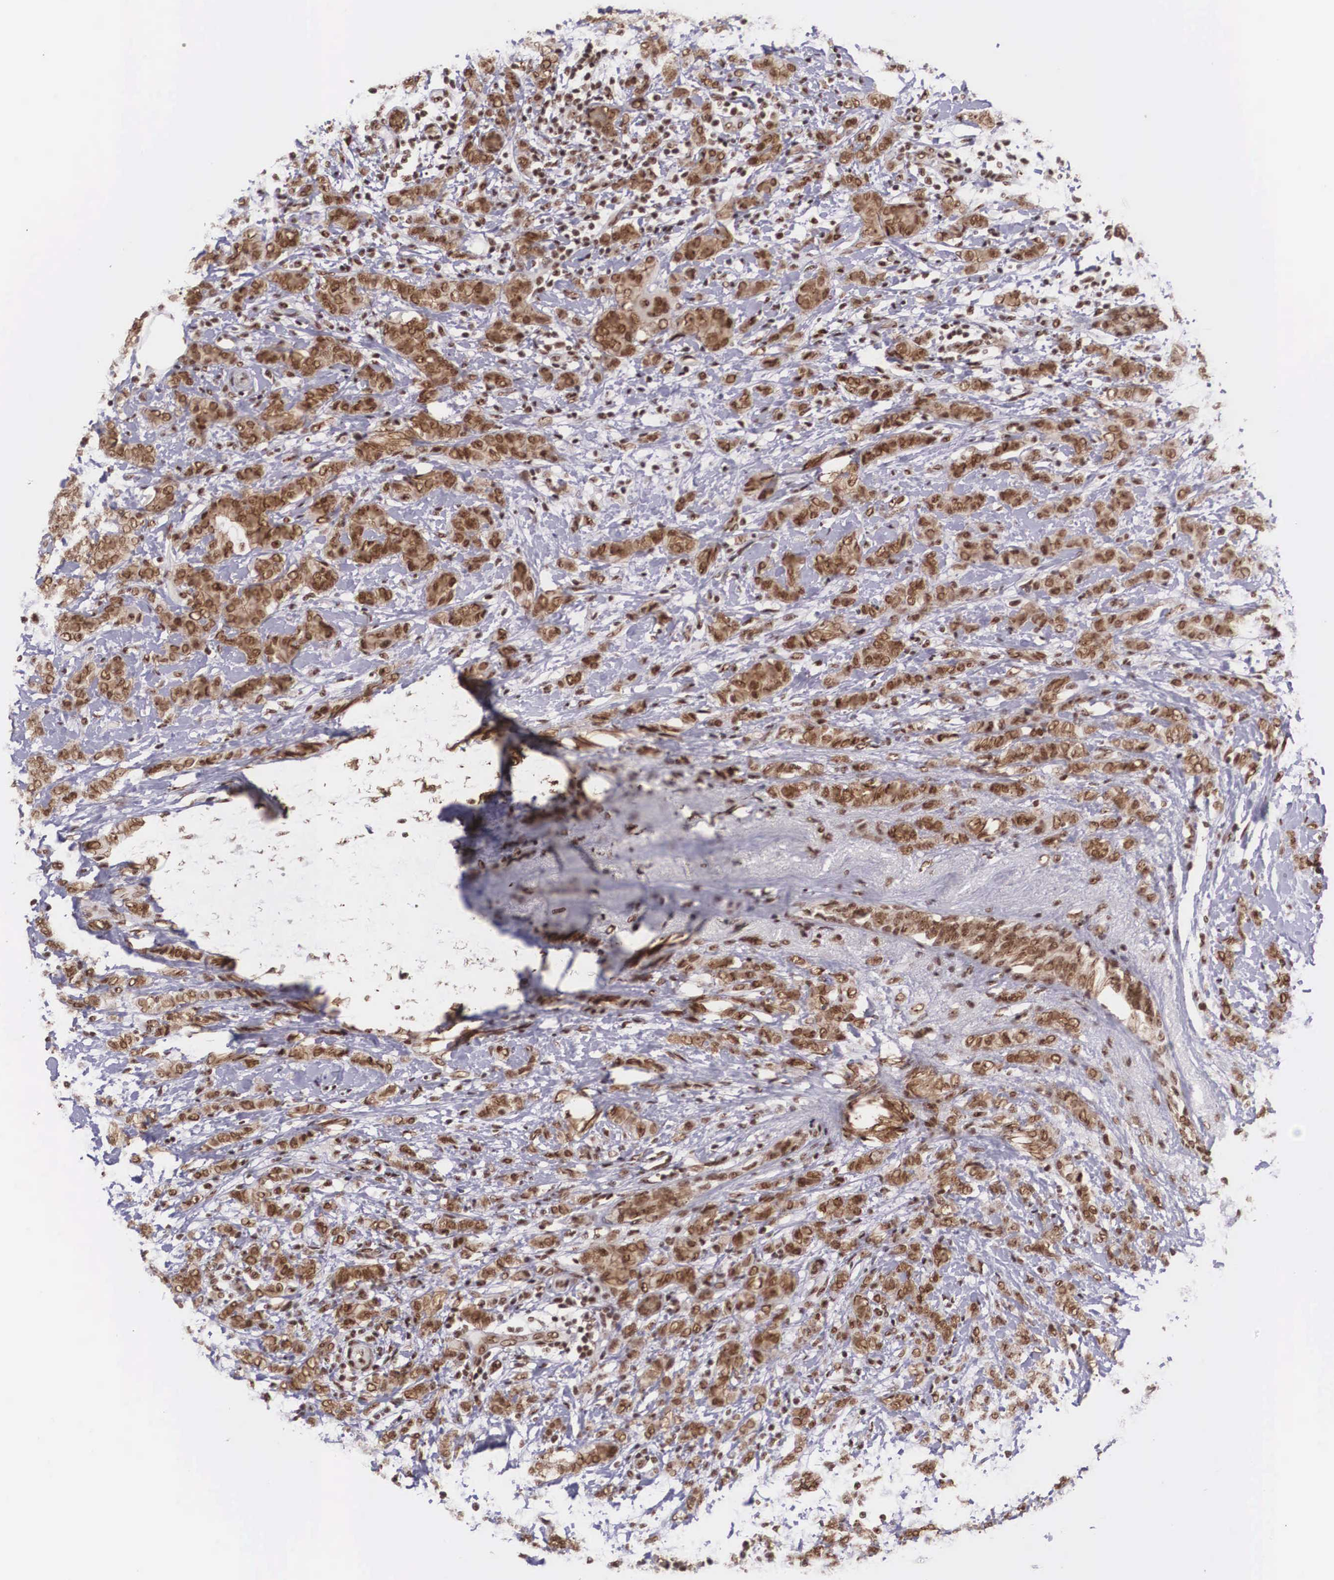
{"staining": {"intensity": "strong", "quantity": ">75%", "location": "cytoplasmic/membranous,nuclear"}, "tissue": "breast cancer", "cell_type": "Tumor cells", "image_type": "cancer", "snomed": [{"axis": "morphology", "description": "Duct carcinoma"}, {"axis": "topography", "description": "Breast"}], "caption": "Protein staining shows strong cytoplasmic/membranous and nuclear expression in approximately >75% of tumor cells in breast cancer.", "gene": "POLR2F", "patient": {"sex": "female", "age": 53}}